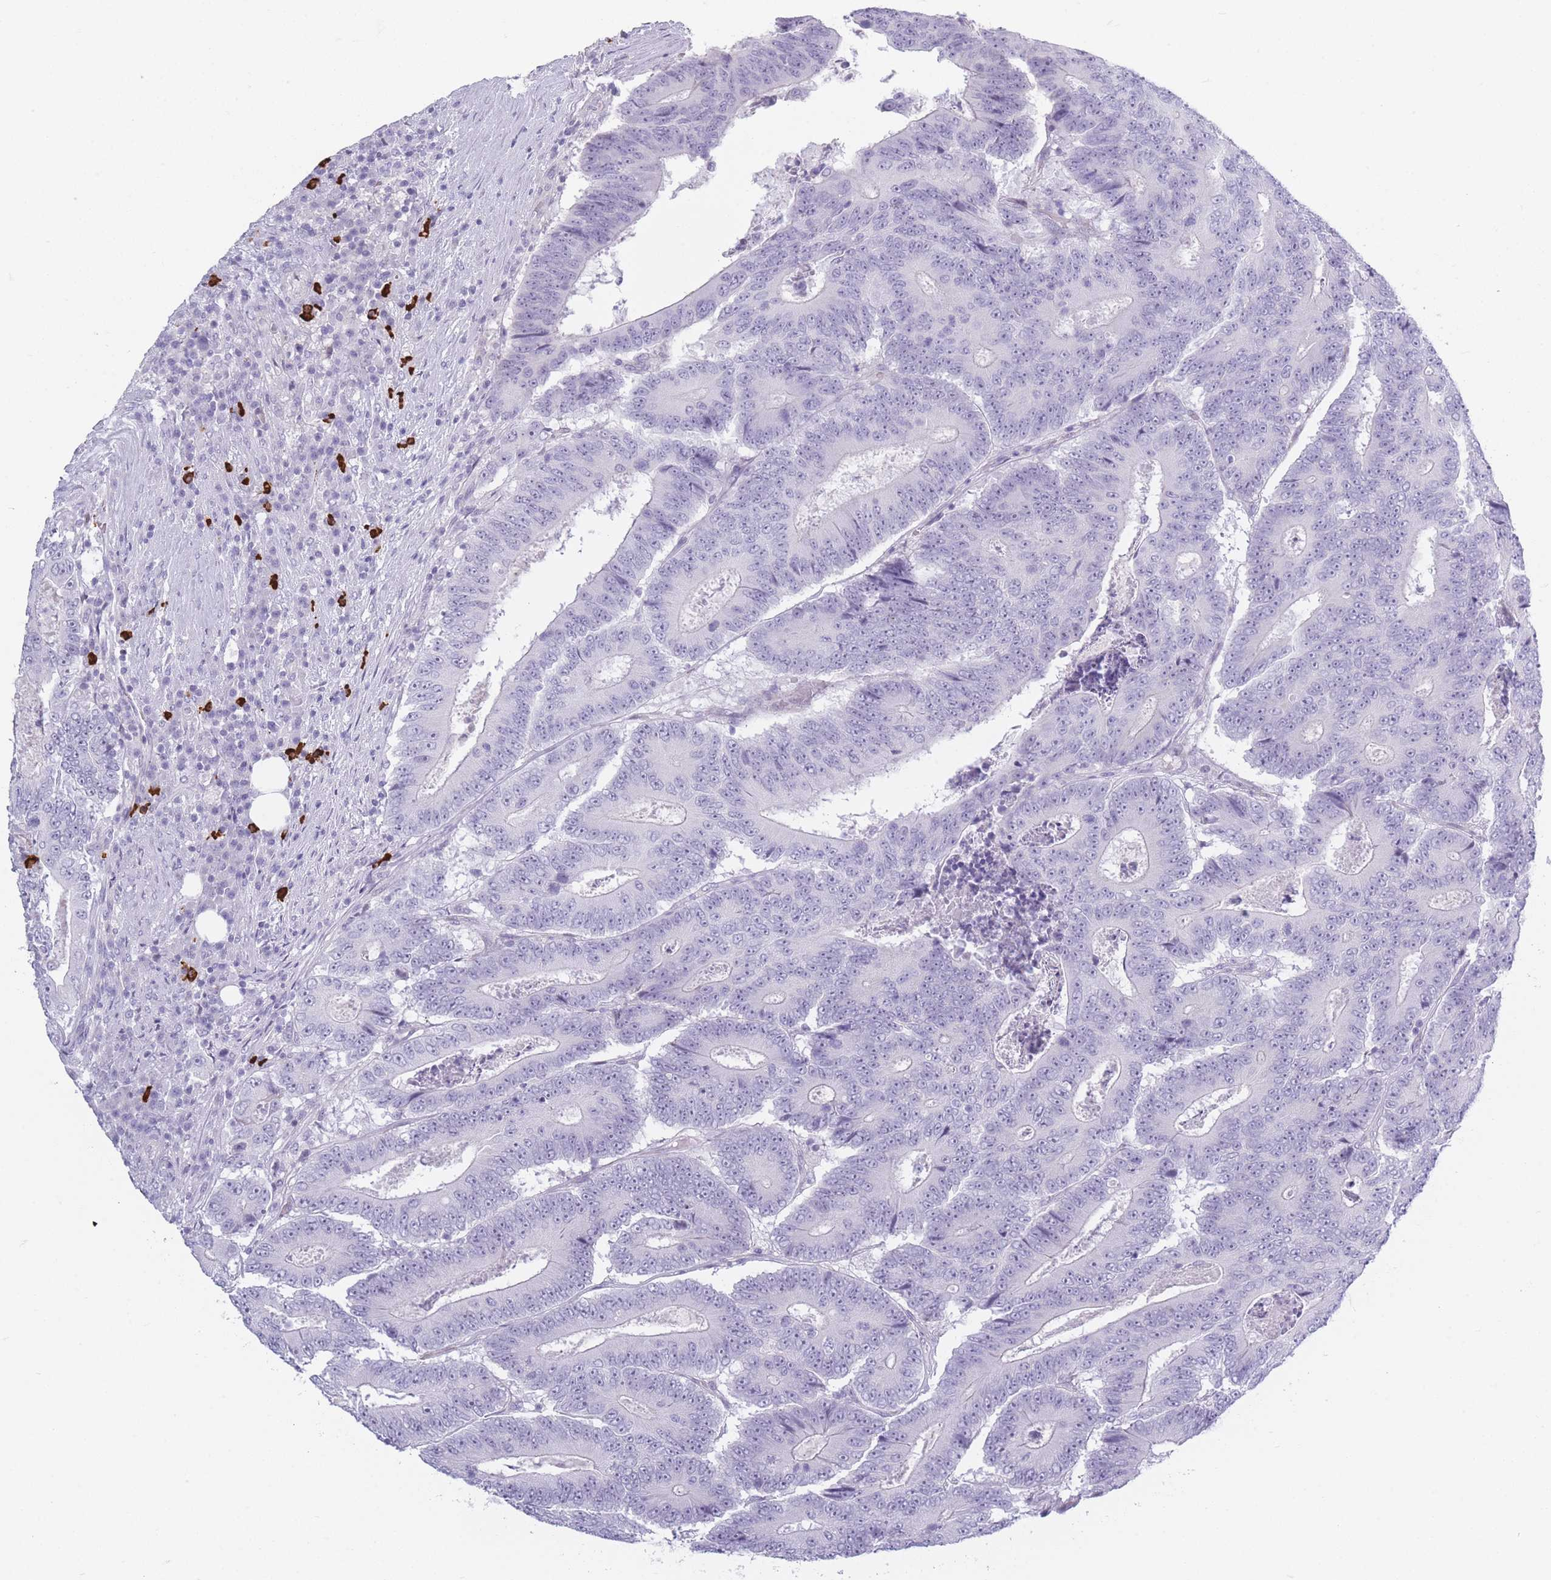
{"staining": {"intensity": "negative", "quantity": "none", "location": "none"}, "tissue": "colorectal cancer", "cell_type": "Tumor cells", "image_type": "cancer", "snomed": [{"axis": "morphology", "description": "Adenocarcinoma, NOS"}, {"axis": "topography", "description": "Colon"}], "caption": "This is an immunohistochemistry (IHC) image of colorectal cancer (adenocarcinoma). There is no expression in tumor cells.", "gene": "PLEKHG2", "patient": {"sex": "male", "age": 83}}